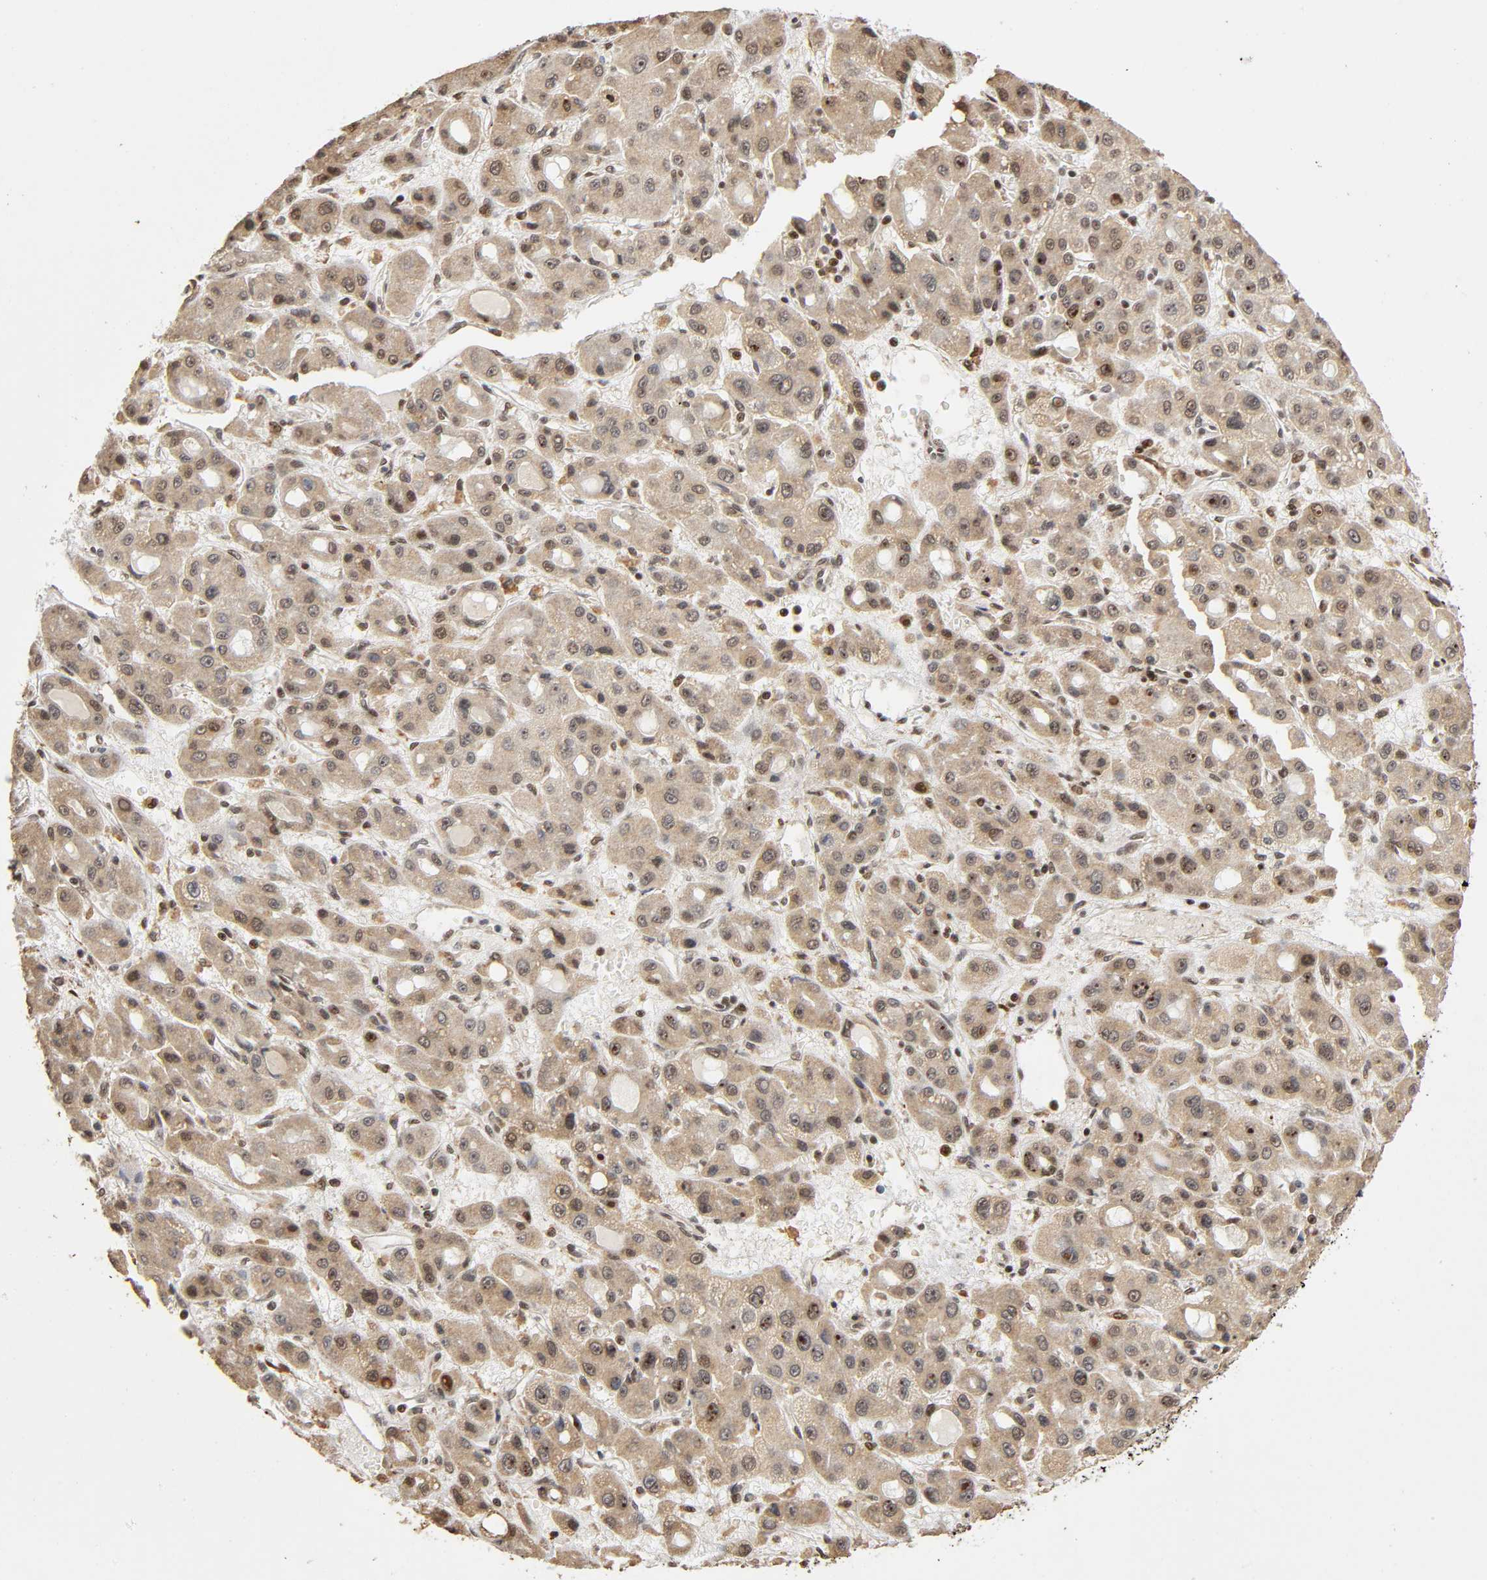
{"staining": {"intensity": "moderate", "quantity": ">75%", "location": "cytoplasmic/membranous,nuclear"}, "tissue": "liver cancer", "cell_type": "Tumor cells", "image_type": "cancer", "snomed": [{"axis": "morphology", "description": "Carcinoma, Hepatocellular, NOS"}, {"axis": "topography", "description": "Liver"}], "caption": "This histopathology image displays immunohistochemistry (IHC) staining of human hepatocellular carcinoma (liver), with medium moderate cytoplasmic/membranous and nuclear positivity in about >75% of tumor cells.", "gene": "RNF122", "patient": {"sex": "male", "age": 55}}